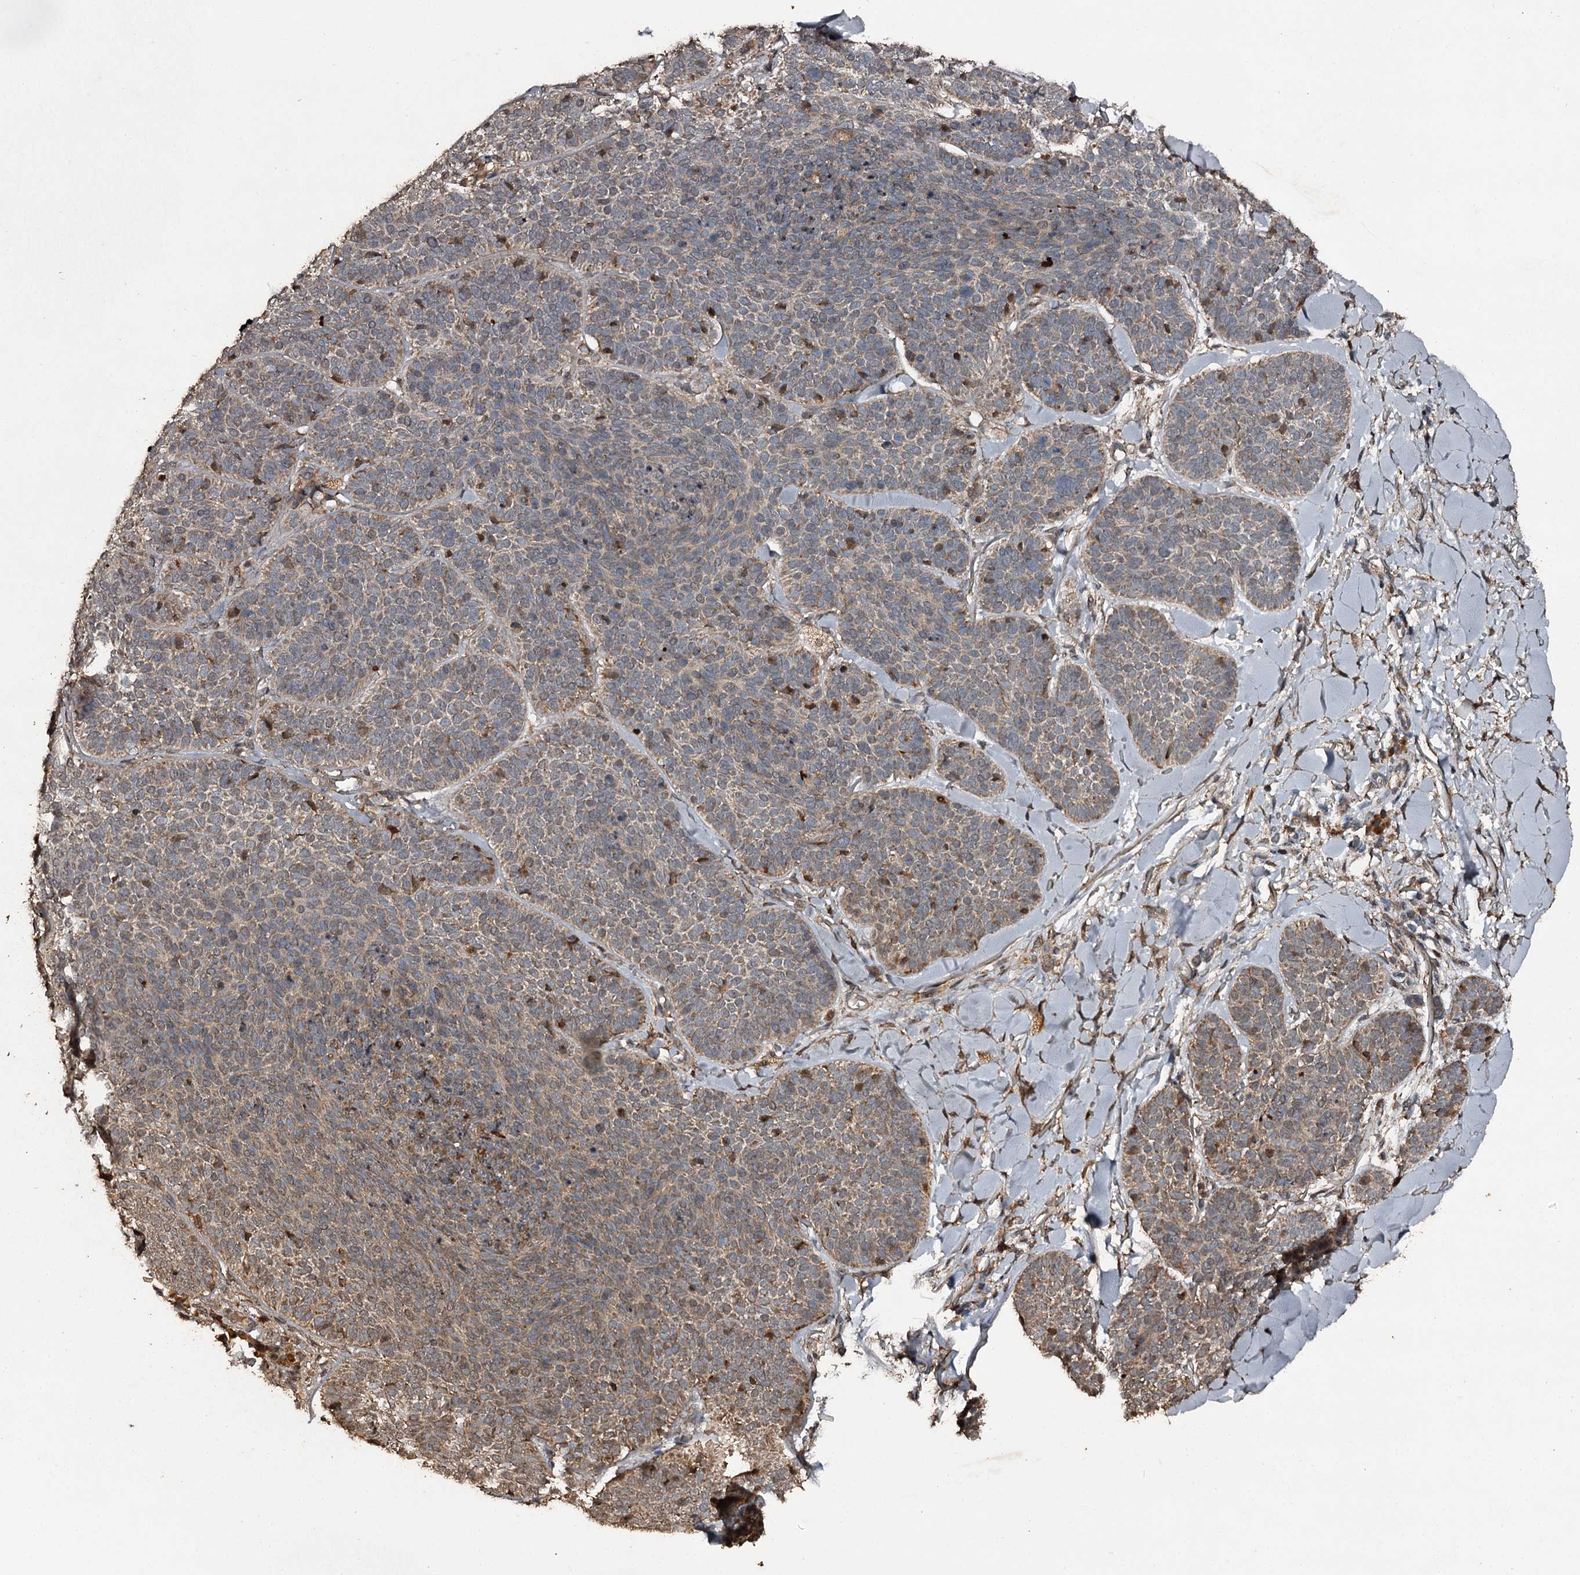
{"staining": {"intensity": "moderate", "quantity": ">75%", "location": "cytoplasmic/membranous"}, "tissue": "skin cancer", "cell_type": "Tumor cells", "image_type": "cancer", "snomed": [{"axis": "morphology", "description": "Basal cell carcinoma"}, {"axis": "topography", "description": "Skin"}], "caption": "A high-resolution image shows immunohistochemistry (IHC) staining of basal cell carcinoma (skin), which exhibits moderate cytoplasmic/membranous positivity in approximately >75% of tumor cells. Using DAB (brown) and hematoxylin (blue) stains, captured at high magnification using brightfield microscopy.", "gene": "WIPI1", "patient": {"sex": "male", "age": 85}}